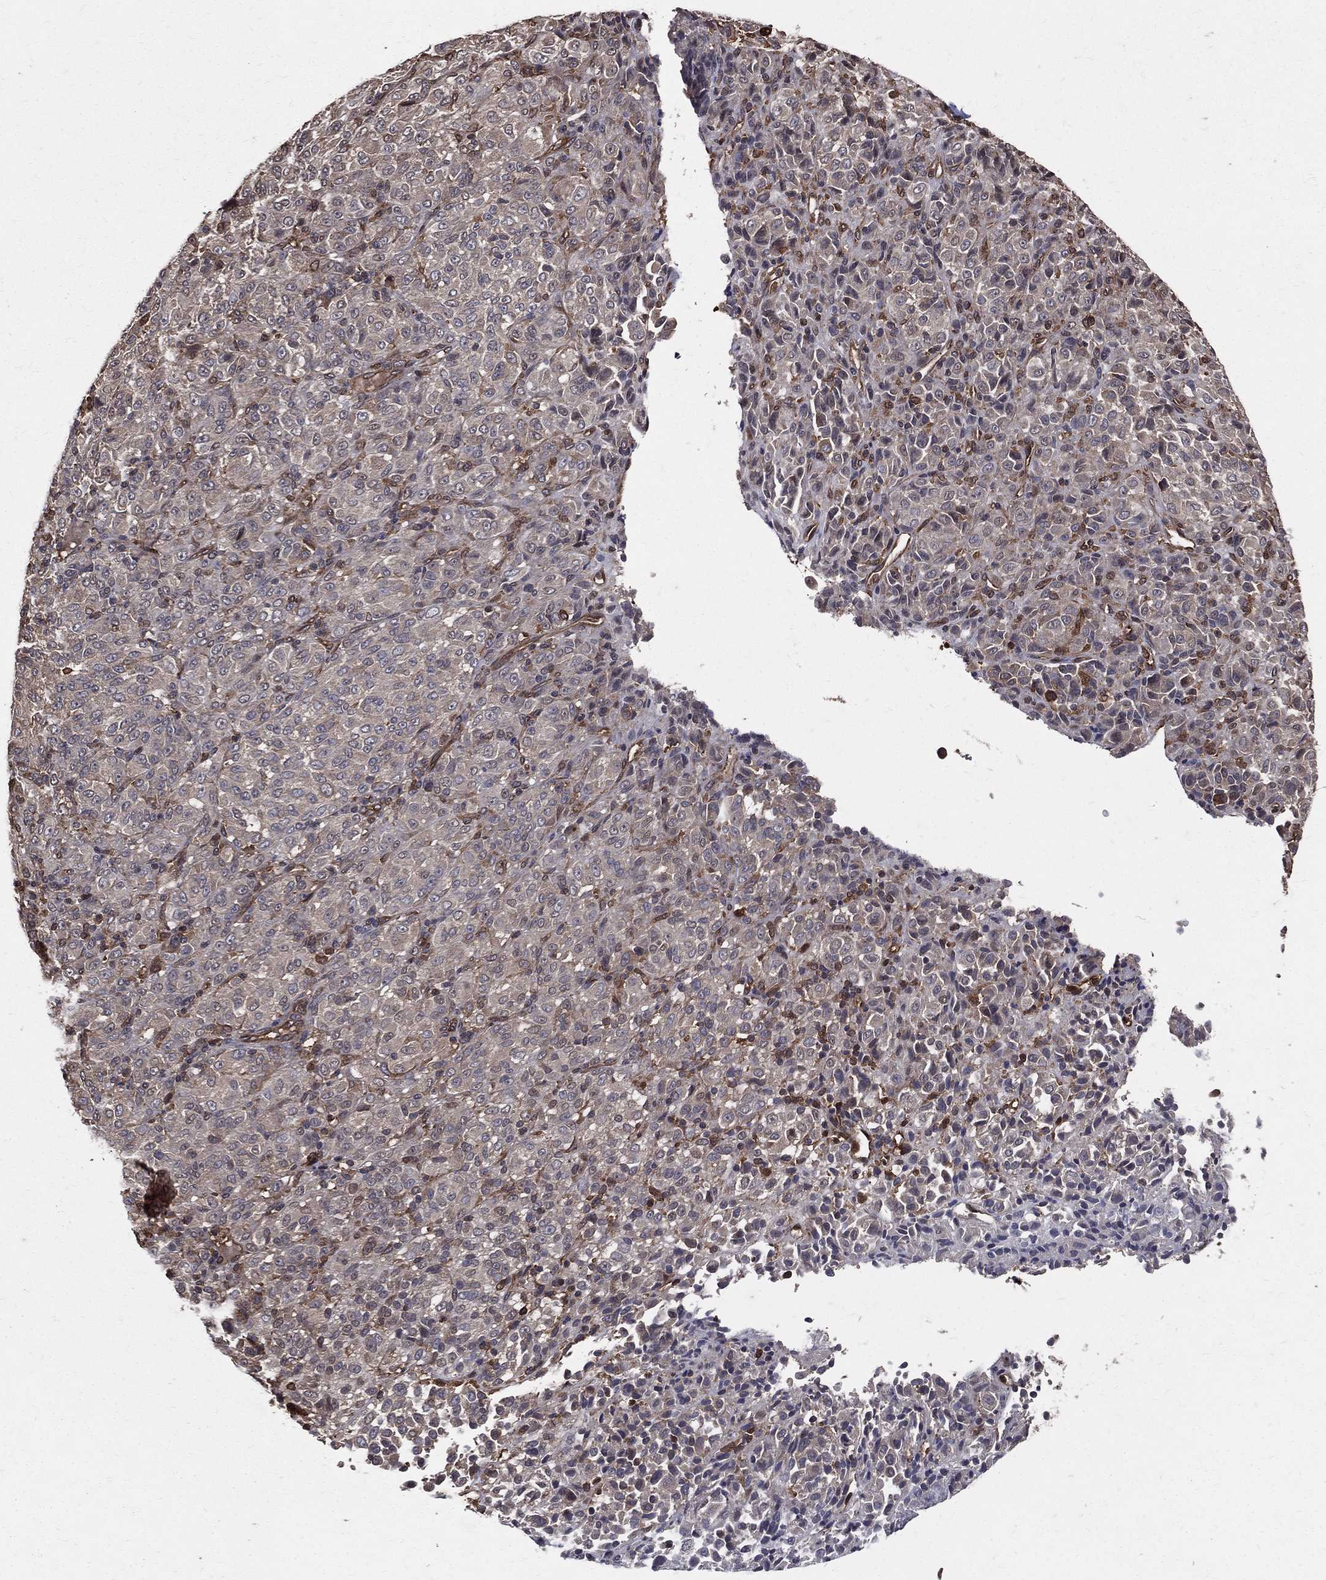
{"staining": {"intensity": "moderate", "quantity": "<25%", "location": "cytoplasmic/membranous,nuclear"}, "tissue": "melanoma", "cell_type": "Tumor cells", "image_type": "cancer", "snomed": [{"axis": "morphology", "description": "Malignant melanoma, Metastatic site"}, {"axis": "topography", "description": "Brain"}], "caption": "Immunohistochemistry photomicrograph of neoplastic tissue: melanoma stained using immunohistochemistry (IHC) demonstrates low levels of moderate protein expression localized specifically in the cytoplasmic/membranous and nuclear of tumor cells, appearing as a cytoplasmic/membranous and nuclear brown color.", "gene": "DPYSL2", "patient": {"sex": "female", "age": 56}}